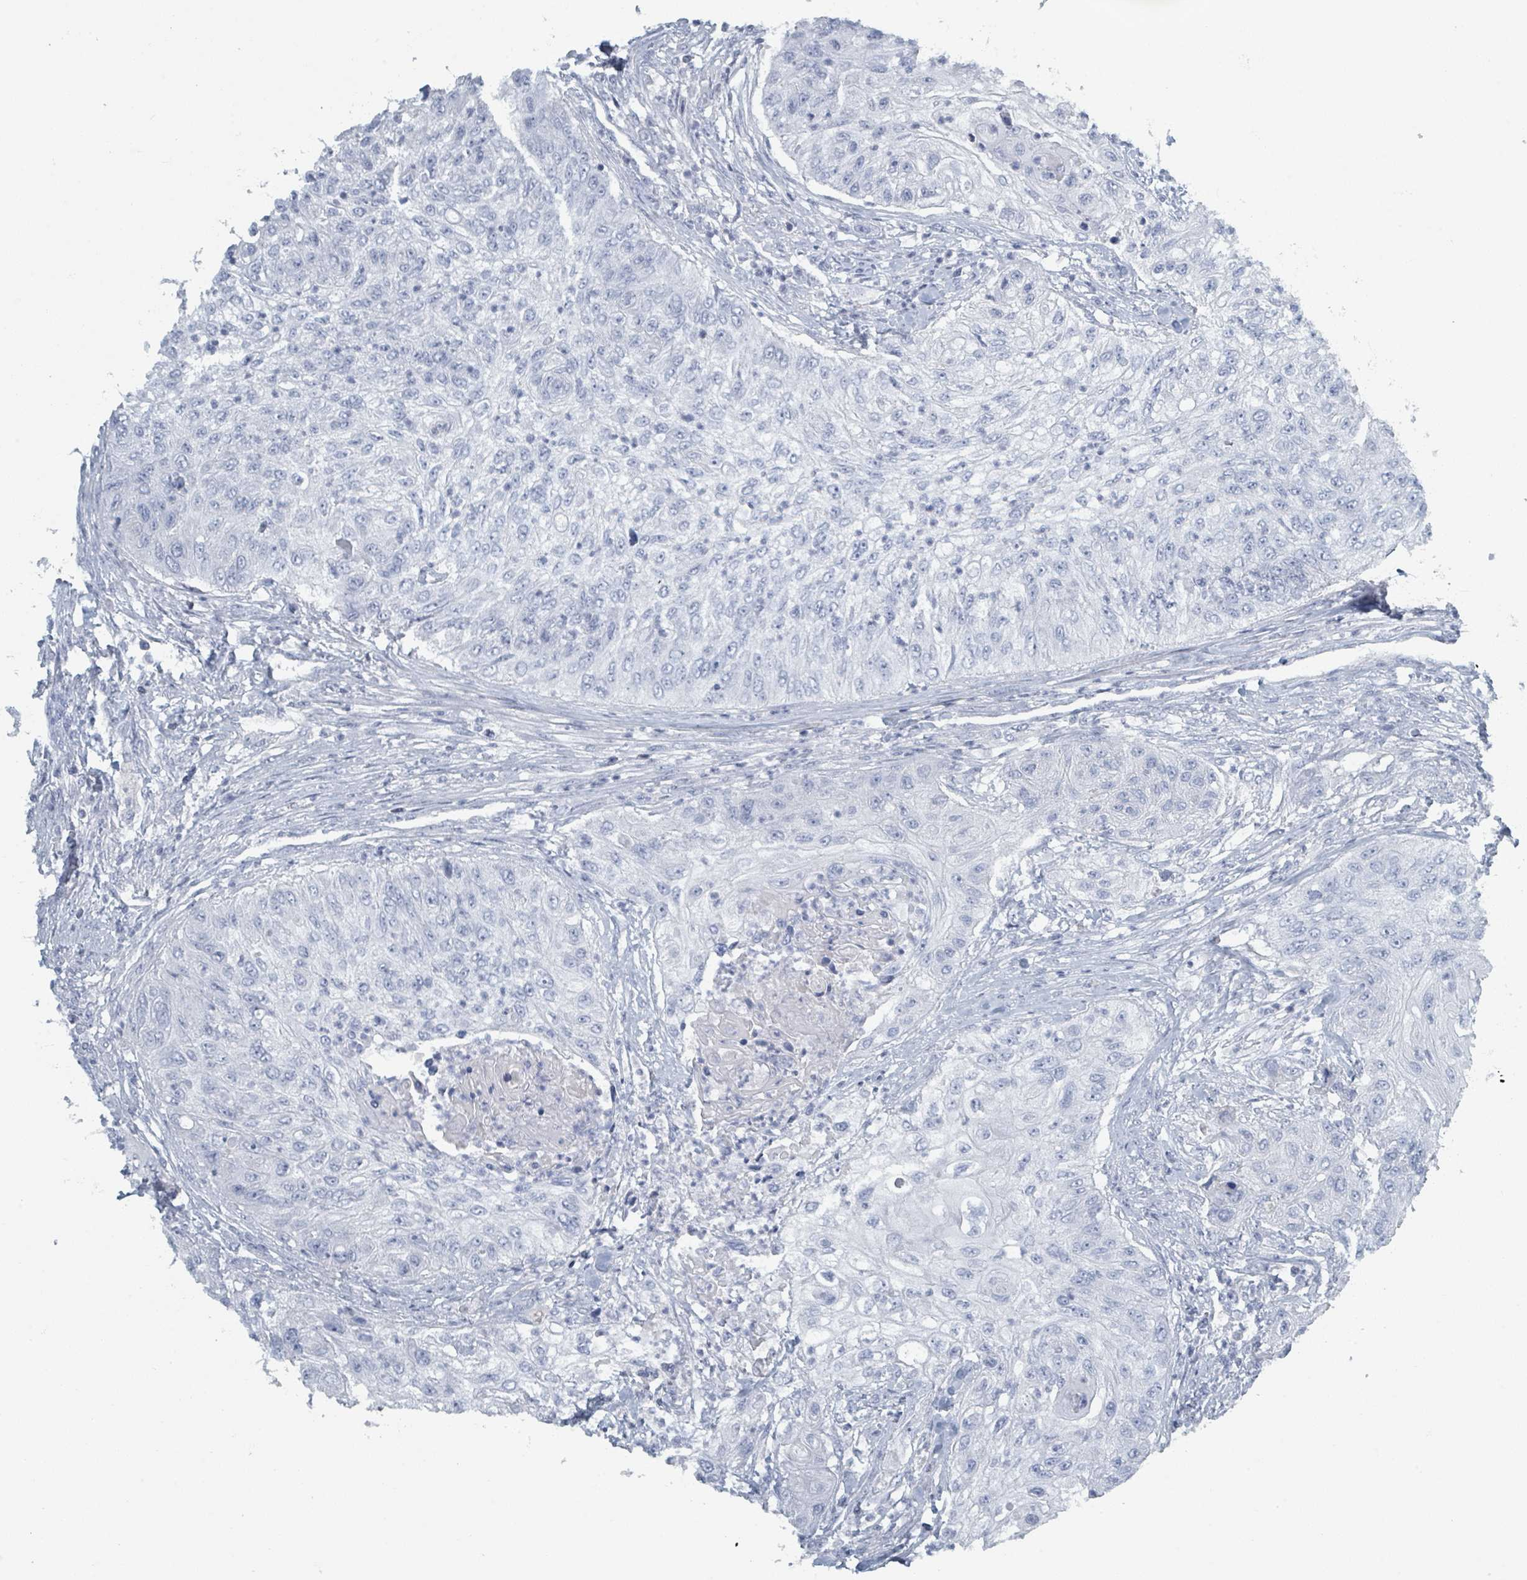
{"staining": {"intensity": "negative", "quantity": "none", "location": "none"}, "tissue": "urothelial cancer", "cell_type": "Tumor cells", "image_type": "cancer", "snomed": [{"axis": "morphology", "description": "Urothelial carcinoma, High grade"}, {"axis": "topography", "description": "Urinary bladder"}], "caption": "IHC of human urothelial cancer displays no staining in tumor cells.", "gene": "HEATR5A", "patient": {"sex": "female", "age": 60}}